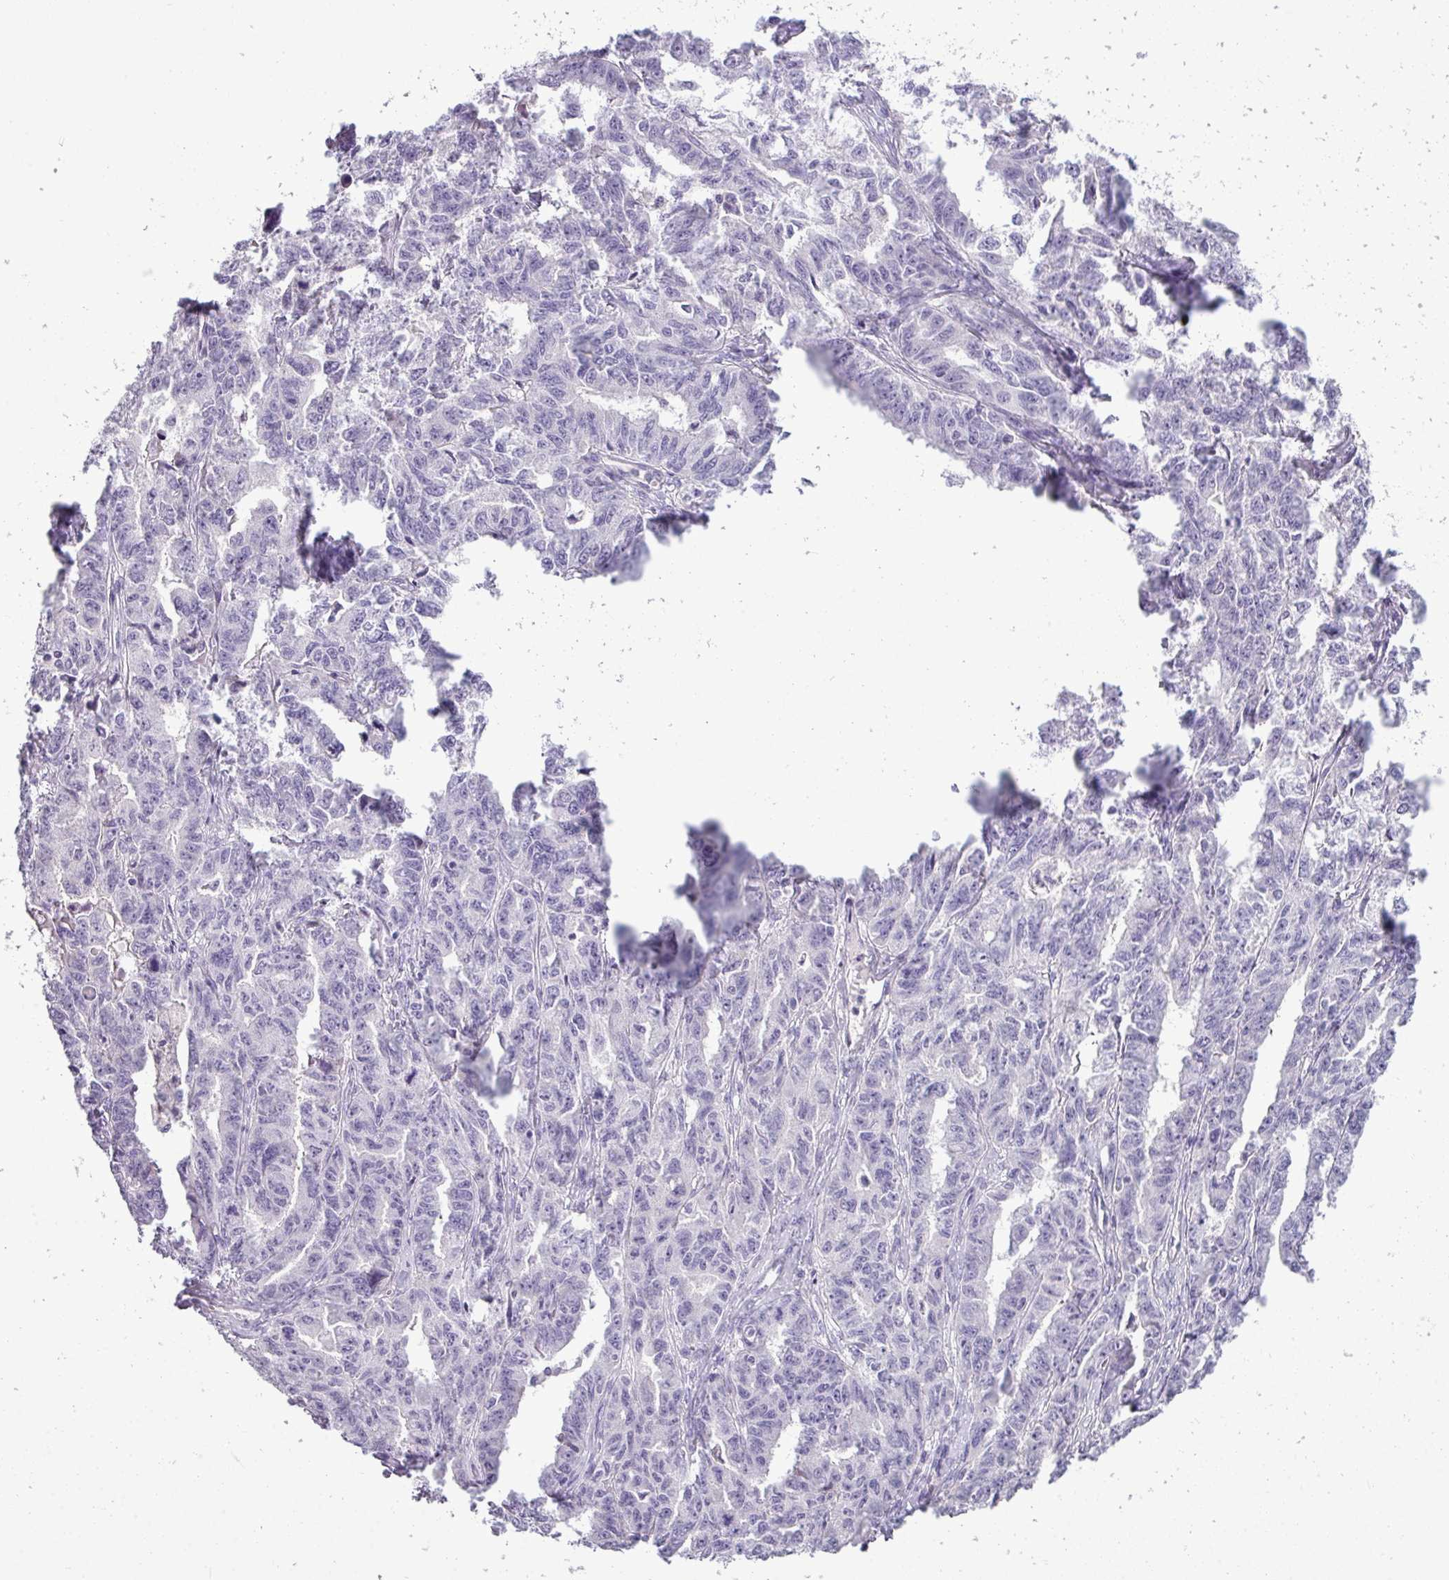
{"staining": {"intensity": "negative", "quantity": "none", "location": "none"}, "tissue": "ovarian cancer", "cell_type": "Tumor cells", "image_type": "cancer", "snomed": [{"axis": "morphology", "description": "Adenocarcinoma, NOS"}, {"axis": "morphology", "description": "Carcinoma, endometroid"}, {"axis": "topography", "description": "Ovary"}], "caption": "Tumor cells are negative for protein expression in human endometroid carcinoma (ovarian). Brightfield microscopy of IHC stained with DAB (3,3'-diaminobenzidine) (brown) and hematoxylin (blue), captured at high magnification.", "gene": "TMEM91", "patient": {"sex": "female", "age": 72}}